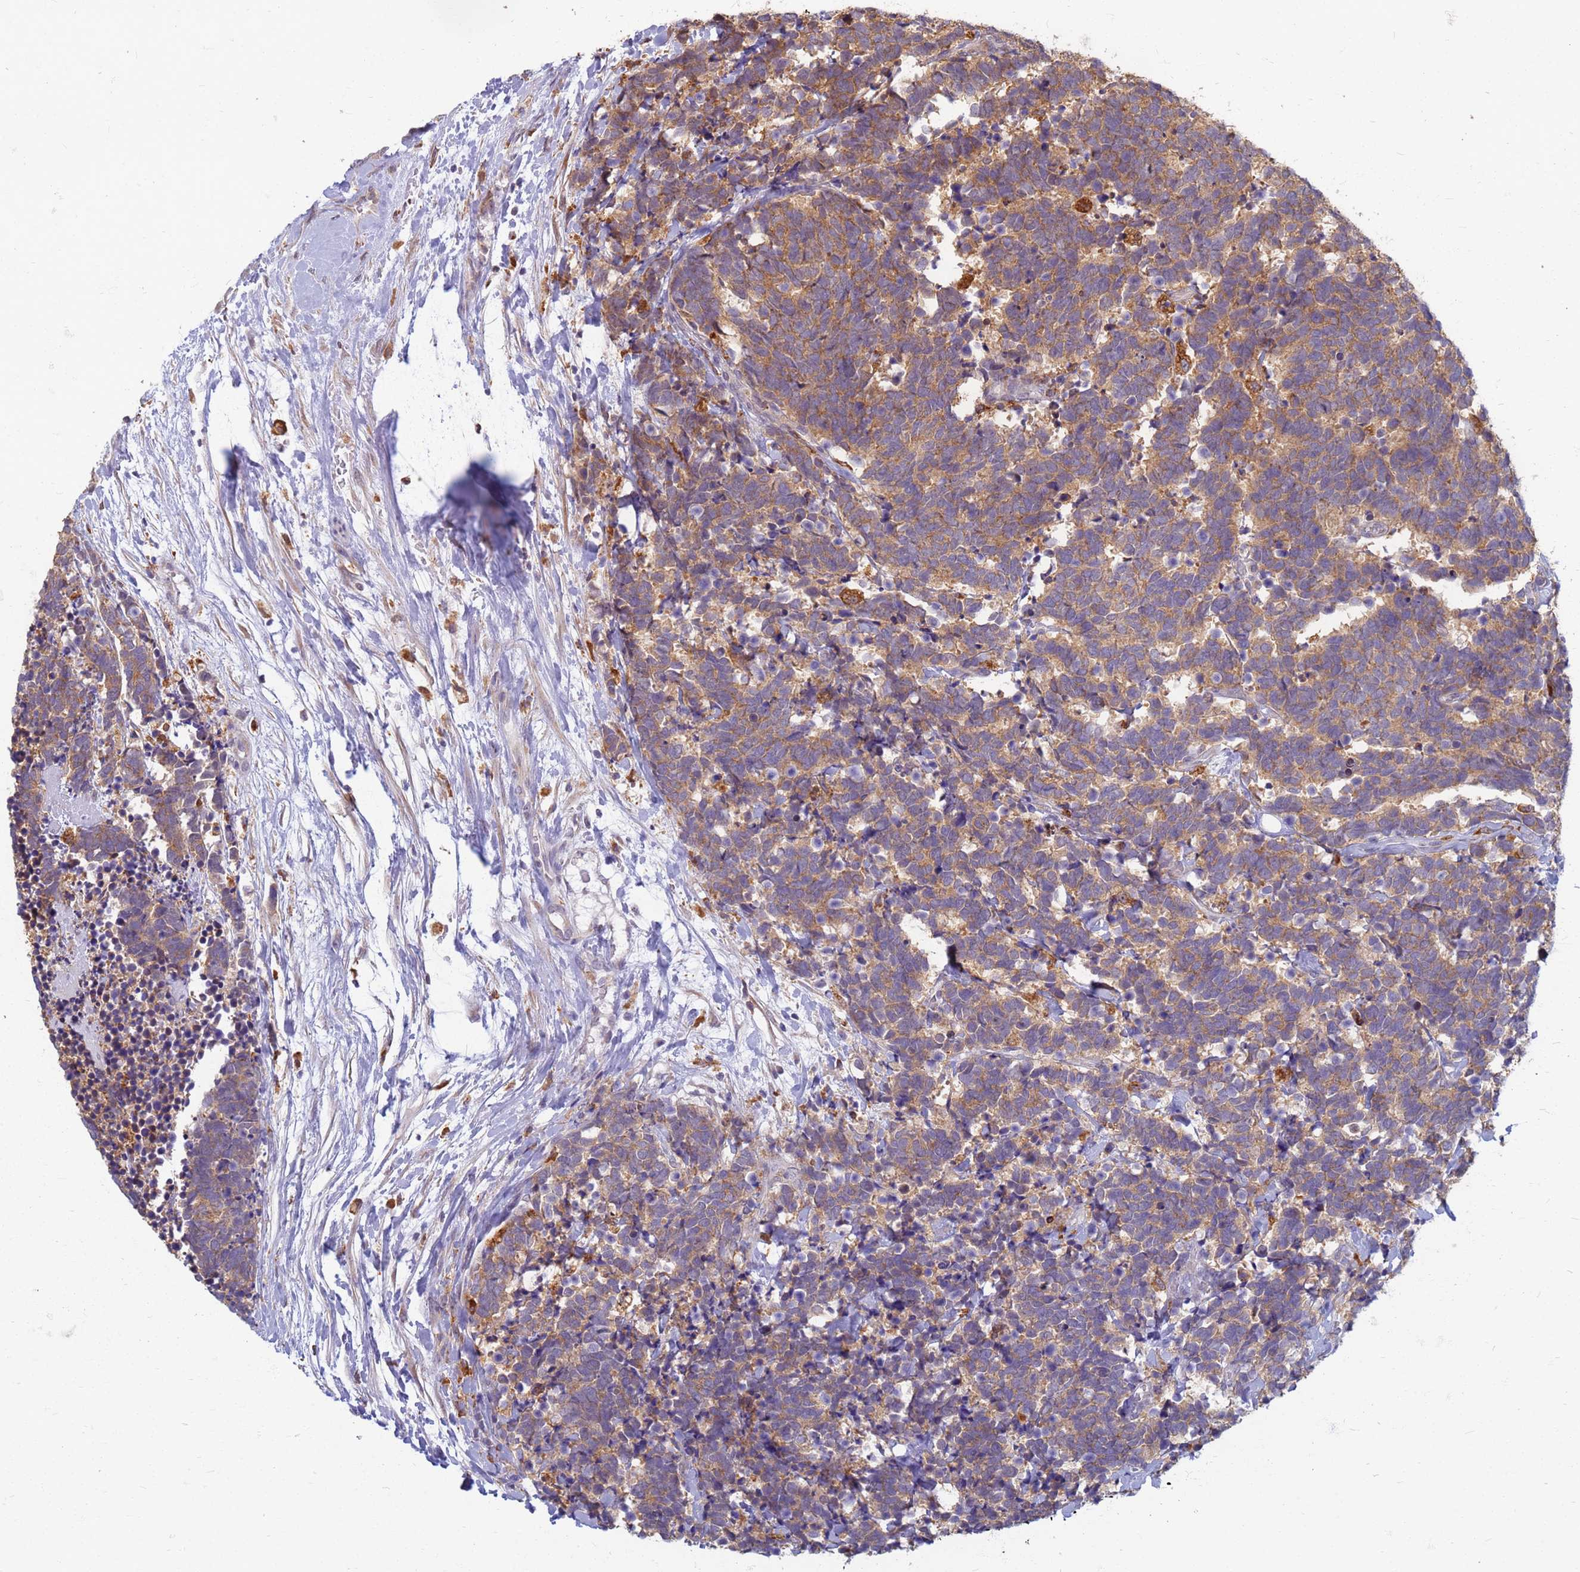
{"staining": {"intensity": "moderate", "quantity": ">75%", "location": "cytoplasmic/membranous"}, "tissue": "carcinoid", "cell_type": "Tumor cells", "image_type": "cancer", "snomed": [{"axis": "morphology", "description": "Carcinoma, NOS"}, {"axis": "morphology", "description": "Carcinoid, malignant, NOS"}, {"axis": "topography", "description": "Prostate"}], "caption": "Protein expression analysis of human carcinoid reveals moderate cytoplasmic/membranous staining in approximately >75% of tumor cells.", "gene": "ATP6V1E1", "patient": {"sex": "male", "age": 57}}